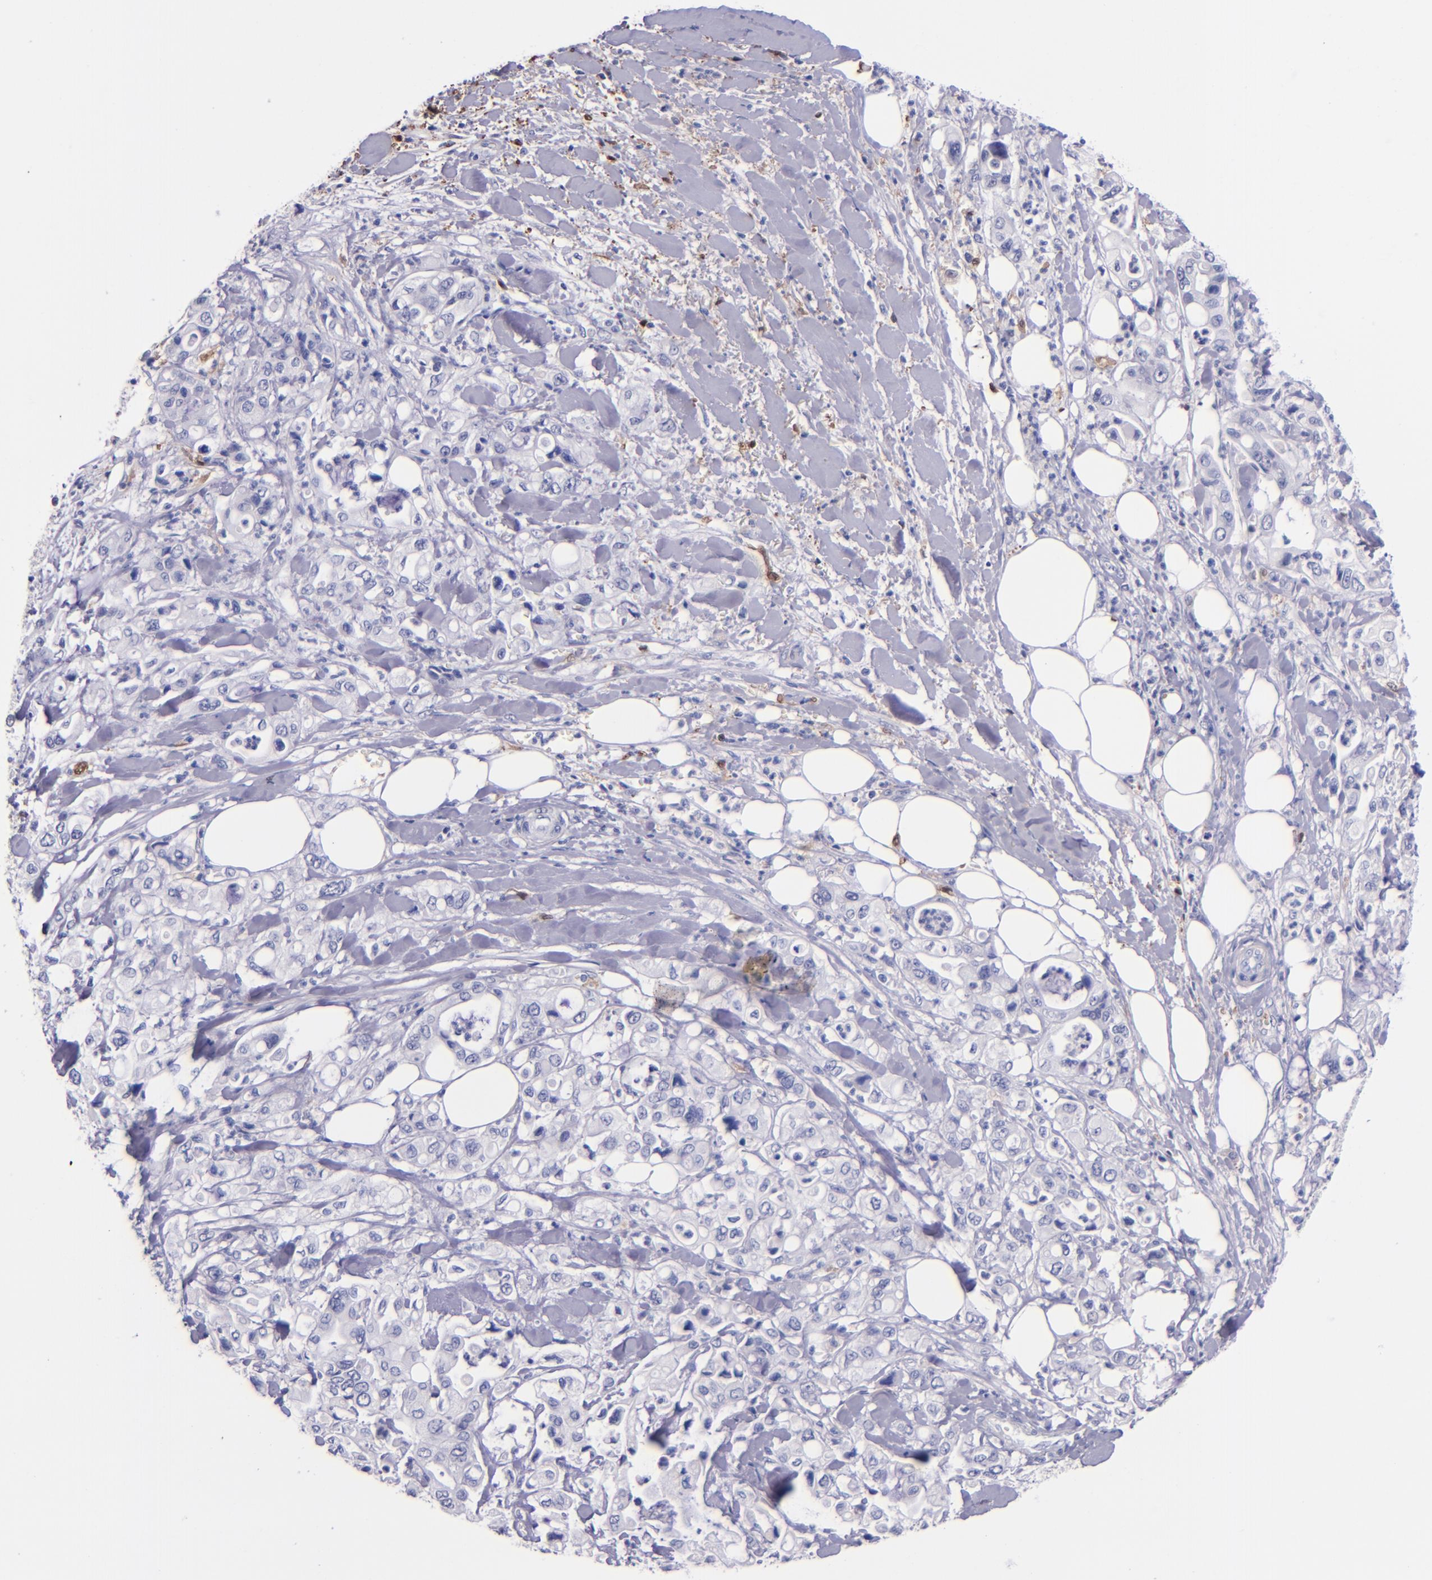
{"staining": {"intensity": "negative", "quantity": "none", "location": "none"}, "tissue": "pancreatic cancer", "cell_type": "Tumor cells", "image_type": "cancer", "snomed": [{"axis": "morphology", "description": "Adenocarcinoma, NOS"}, {"axis": "topography", "description": "Pancreas"}], "caption": "IHC micrograph of human pancreatic cancer stained for a protein (brown), which displays no positivity in tumor cells.", "gene": "F13A1", "patient": {"sex": "male", "age": 70}}